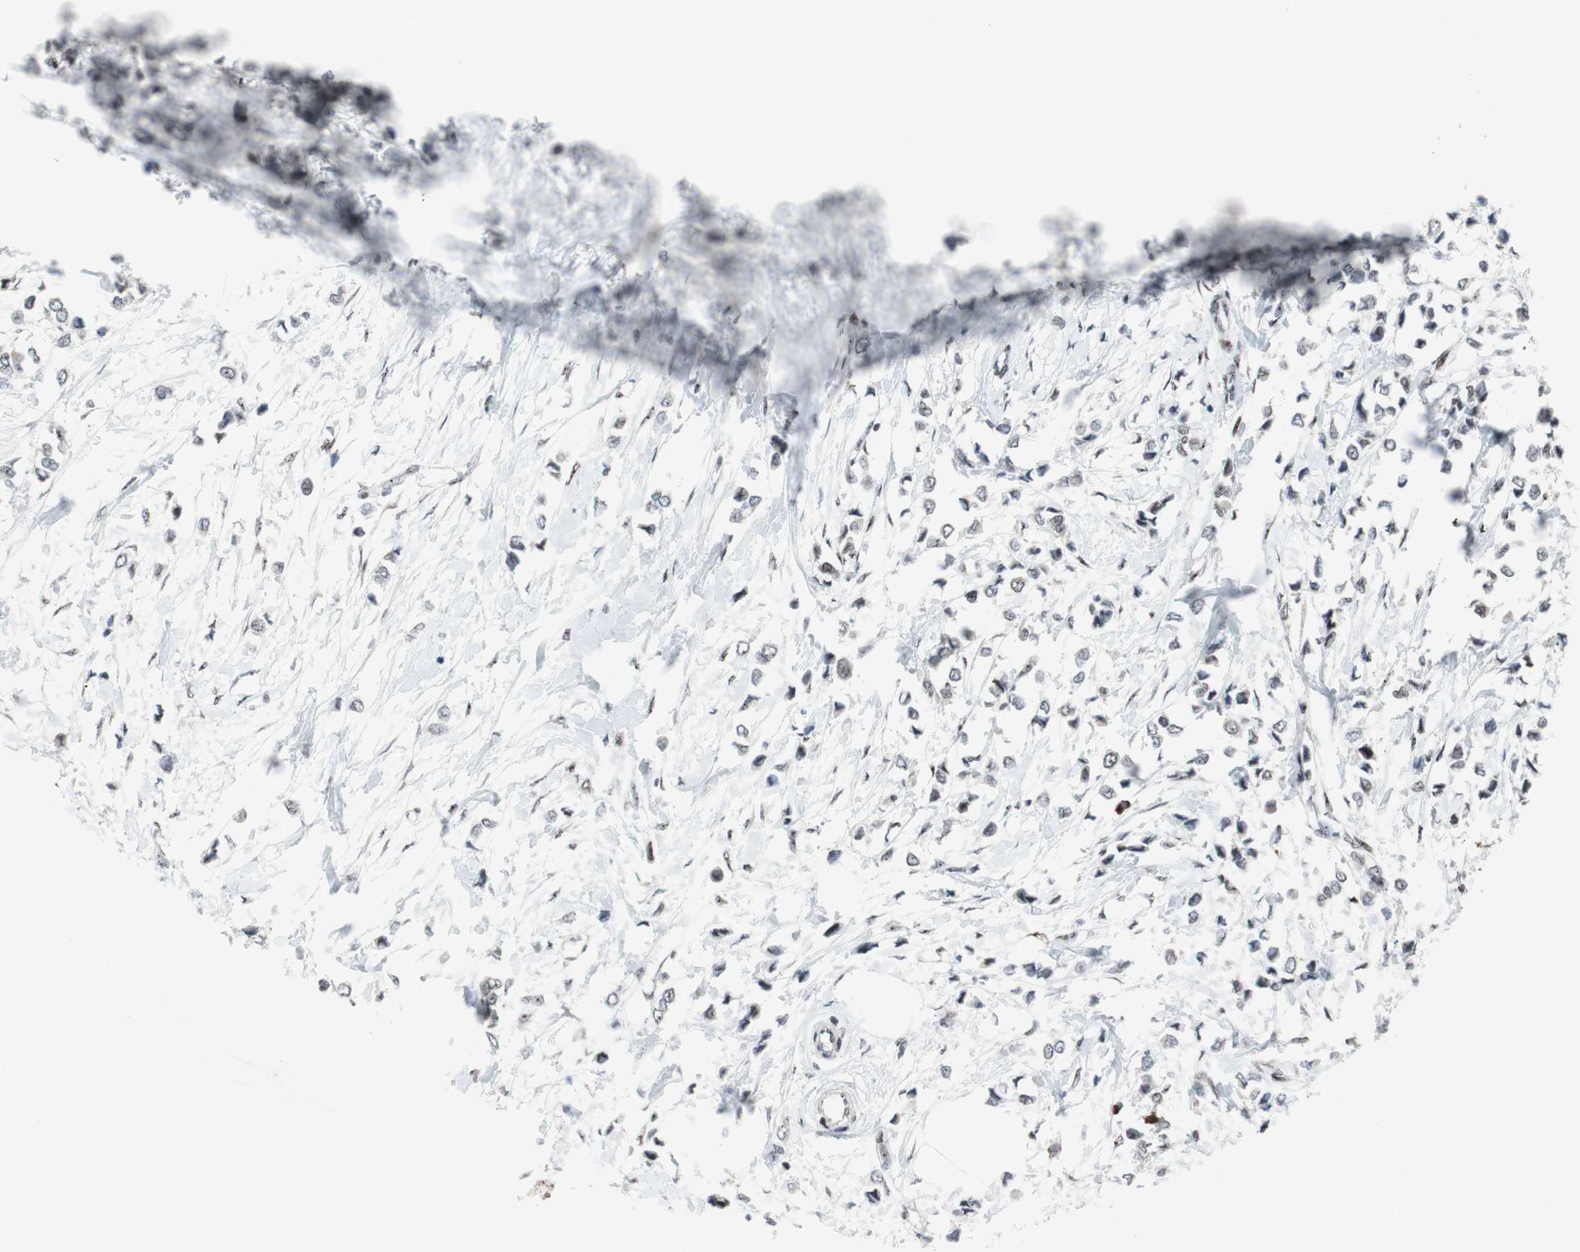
{"staining": {"intensity": "negative", "quantity": "none", "location": "none"}, "tissue": "breast cancer", "cell_type": "Tumor cells", "image_type": "cancer", "snomed": [{"axis": "morphology", "description": "Lobular carcinoma"}, {"axis": "topography", "description": "Breast"}], "caption": "An immunohistochemistry histopathology image of breast lobular carcinoma is shown. There is no staining in tumor cells of breast lobular carcinoma.", "gene": "POLR1A", "patient": {"sex": "female", "age": 51}}